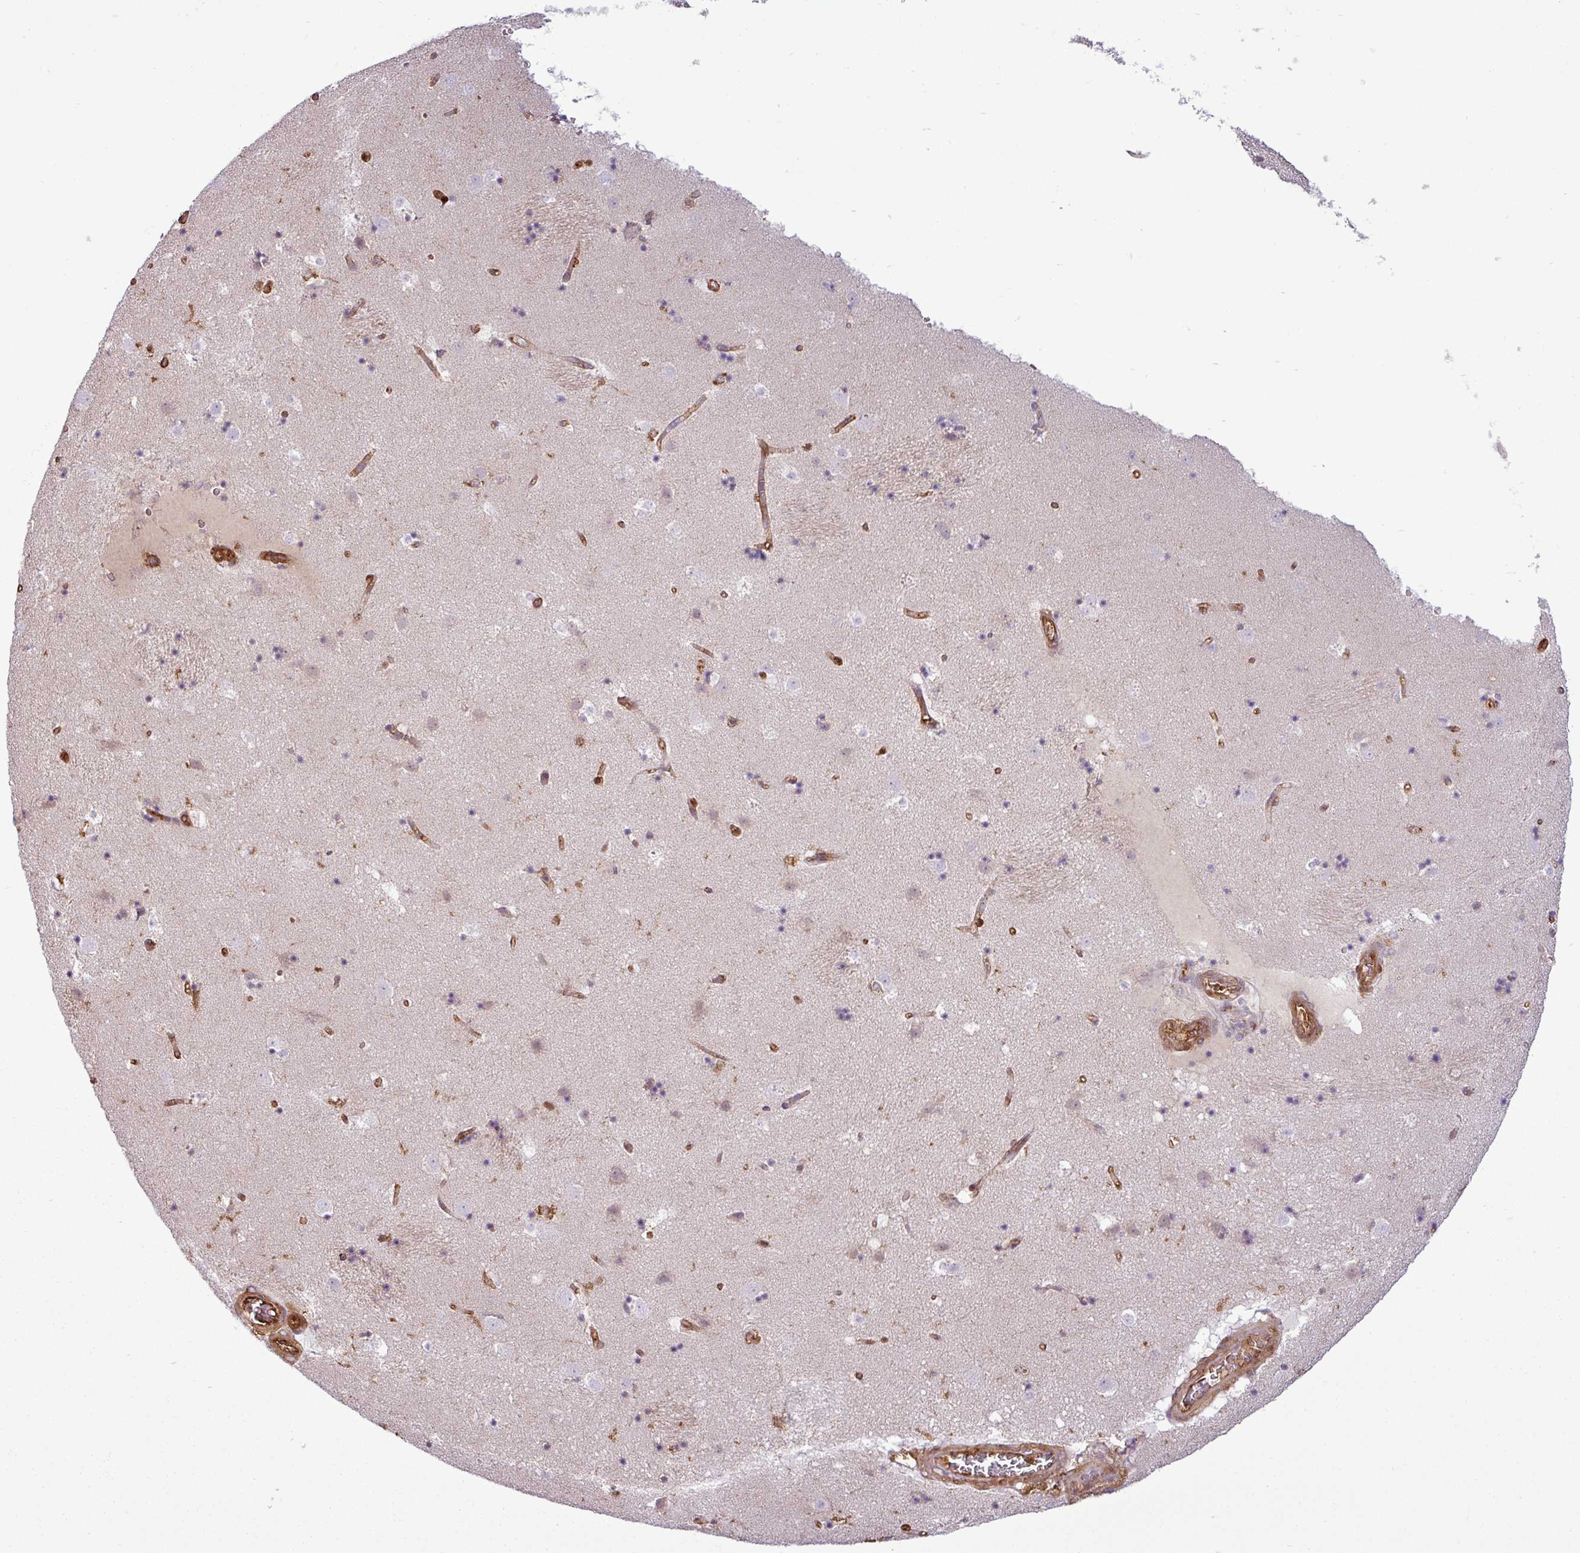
{"staining": {"intensity": "negative", "quantity": "none", "location": "none"}, "tissue": "caudate", "cell_type": "Glial cells", "image_type": "normal", "snomed": [{"axis": "morphology", "description": "Normal tissue, NOS"}, {"axis": "topography", "description": "Lateral ventricle wall"}], "caption": "Immunohistochemical staining of normal human caudate shows no significant expression in glial cells.", "gene": "PACSIN2", "patient": {"sex": "male", "age": 58}}